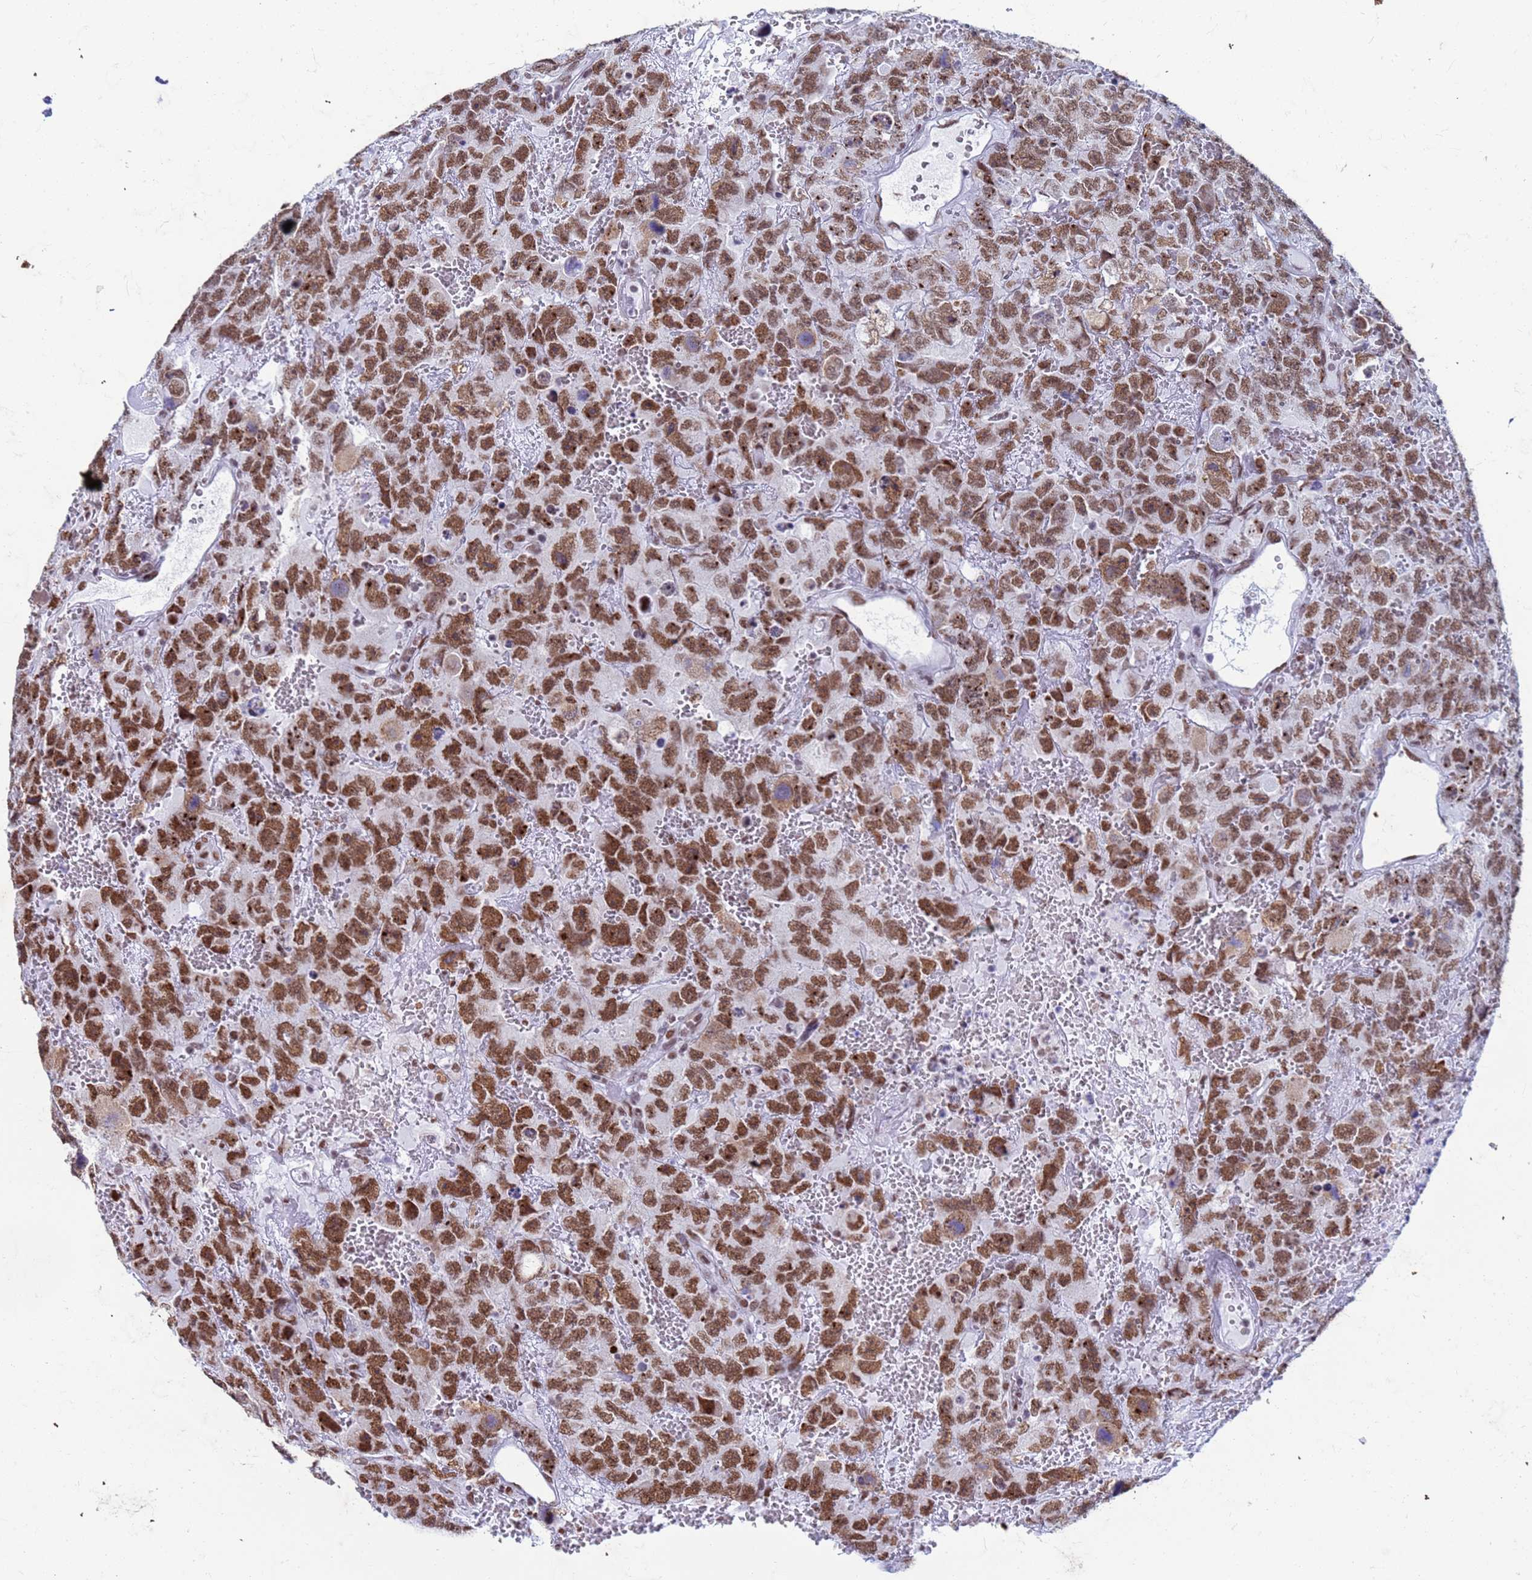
{"staining": {"intensity": "strong", "quantity": ">75%", "location": "nuclear"}, "tissue": "testis cancer", "cell_type": "Tumor cells", "image_type": "cancer", "snomed": [{"axis": "morphology", "description": "Carcinoma, Embryonal, NOS"}, {"axis": "topography", "description": "Testis"}], "caption": "DAB immunohistochemical staining of testis embryonal carcinoma displays strong nuclear protein staining in about >75% of tumor cells.", "gene": "FAM170B", "patient": {"sex": "male", "age": 45}}